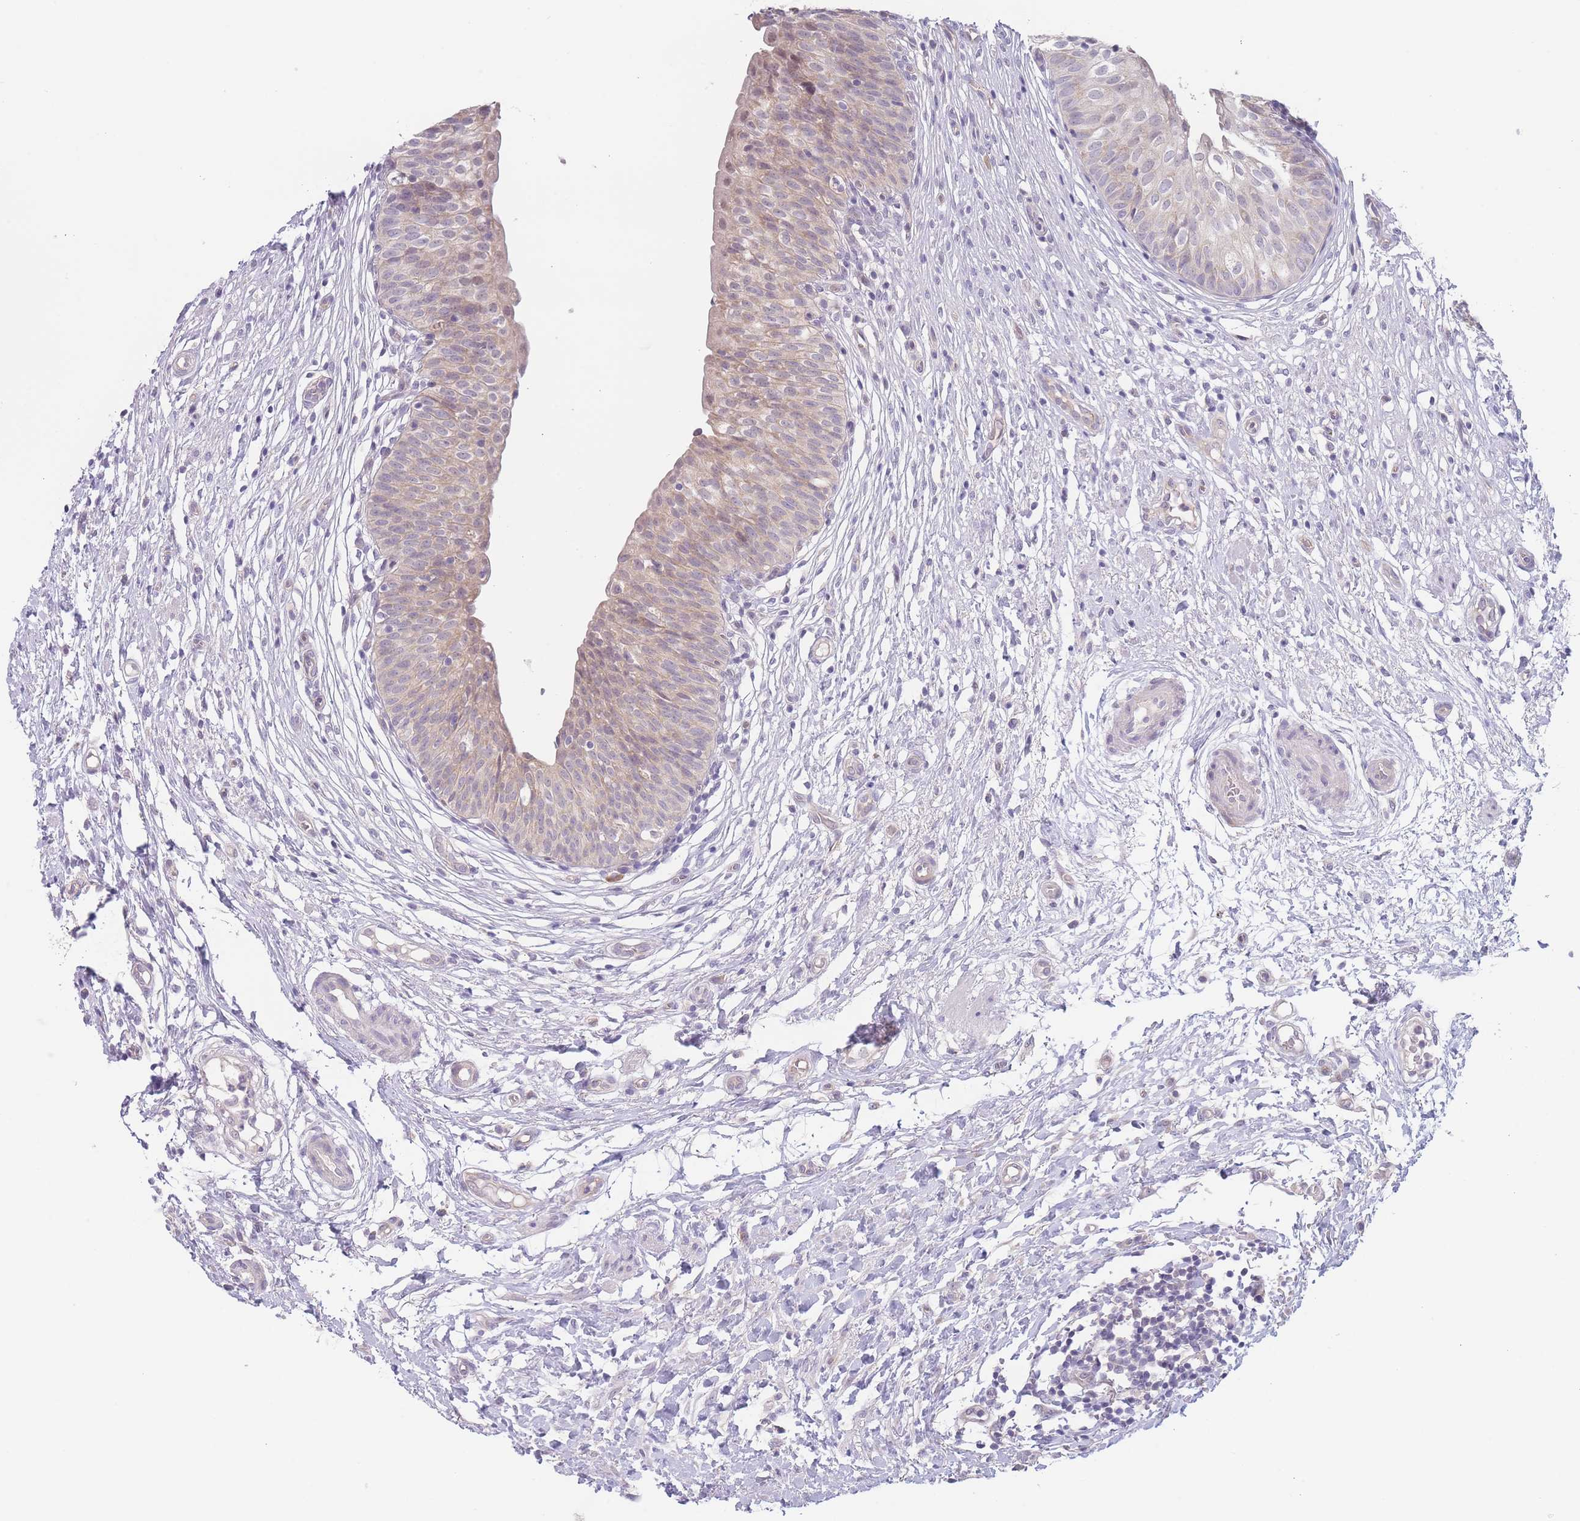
{"staining": {"intensity": "weak", "quantity": "25%-75%", "location": "cytoplasmic/membranous"}, "tissue": "urinary bladder", "cell_type": "Urothelial cells", "image_type": "normal", "snomed": [{"axis": "morphology", "description": "Normal tissue, NOS"}, {"axis": "topography", "description": "Urinary bladder"}], "caption": "DAB immunohistochemical staining of normal urinary bladder shows weak cytoplasmic/membranous protein staining in approximately 25%-75% of urothelial cells.", "gene": "FAM227B", "patient": {"sex": "male", "age": 55}}